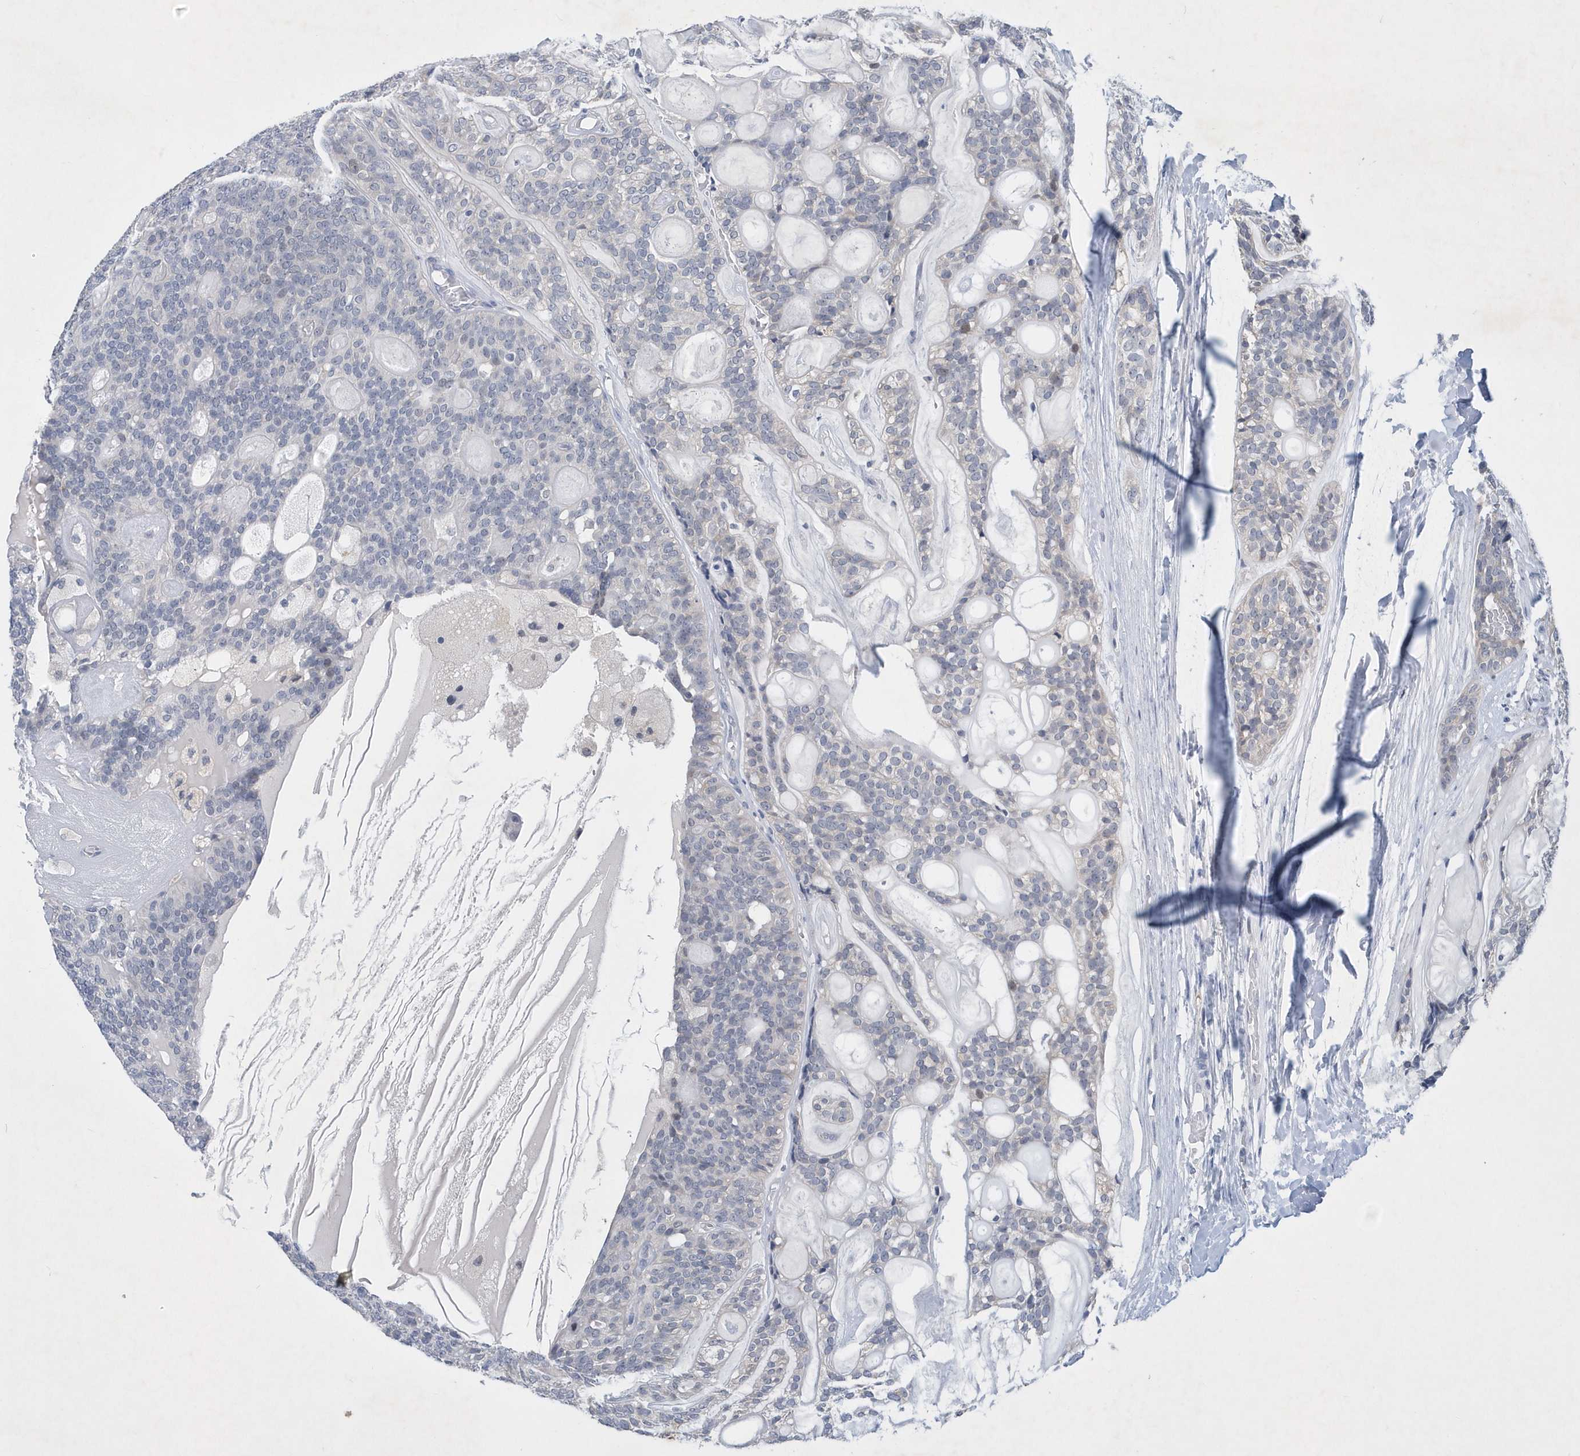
{"staining": {"intensity": "negative", "quantity": "none", "location": "none"}, "tissue": "head and neck cancer", "cell_type": "Tumor cells", "image_type": "cancer", "snomed": [{"axis": "morphology", "description": "Adenocarcinoma, NOS"}, {"axis": "topography", "description": "Head-Neck"}], "caption": "DAB (3,3'-diaminobenzidine) immunohistochemical staining of human head and neck adenocarcinoma displays no significant expression in tumor cells.", "gene": "SRGAP3", "patient": {"sex": "male", "age": 66}}